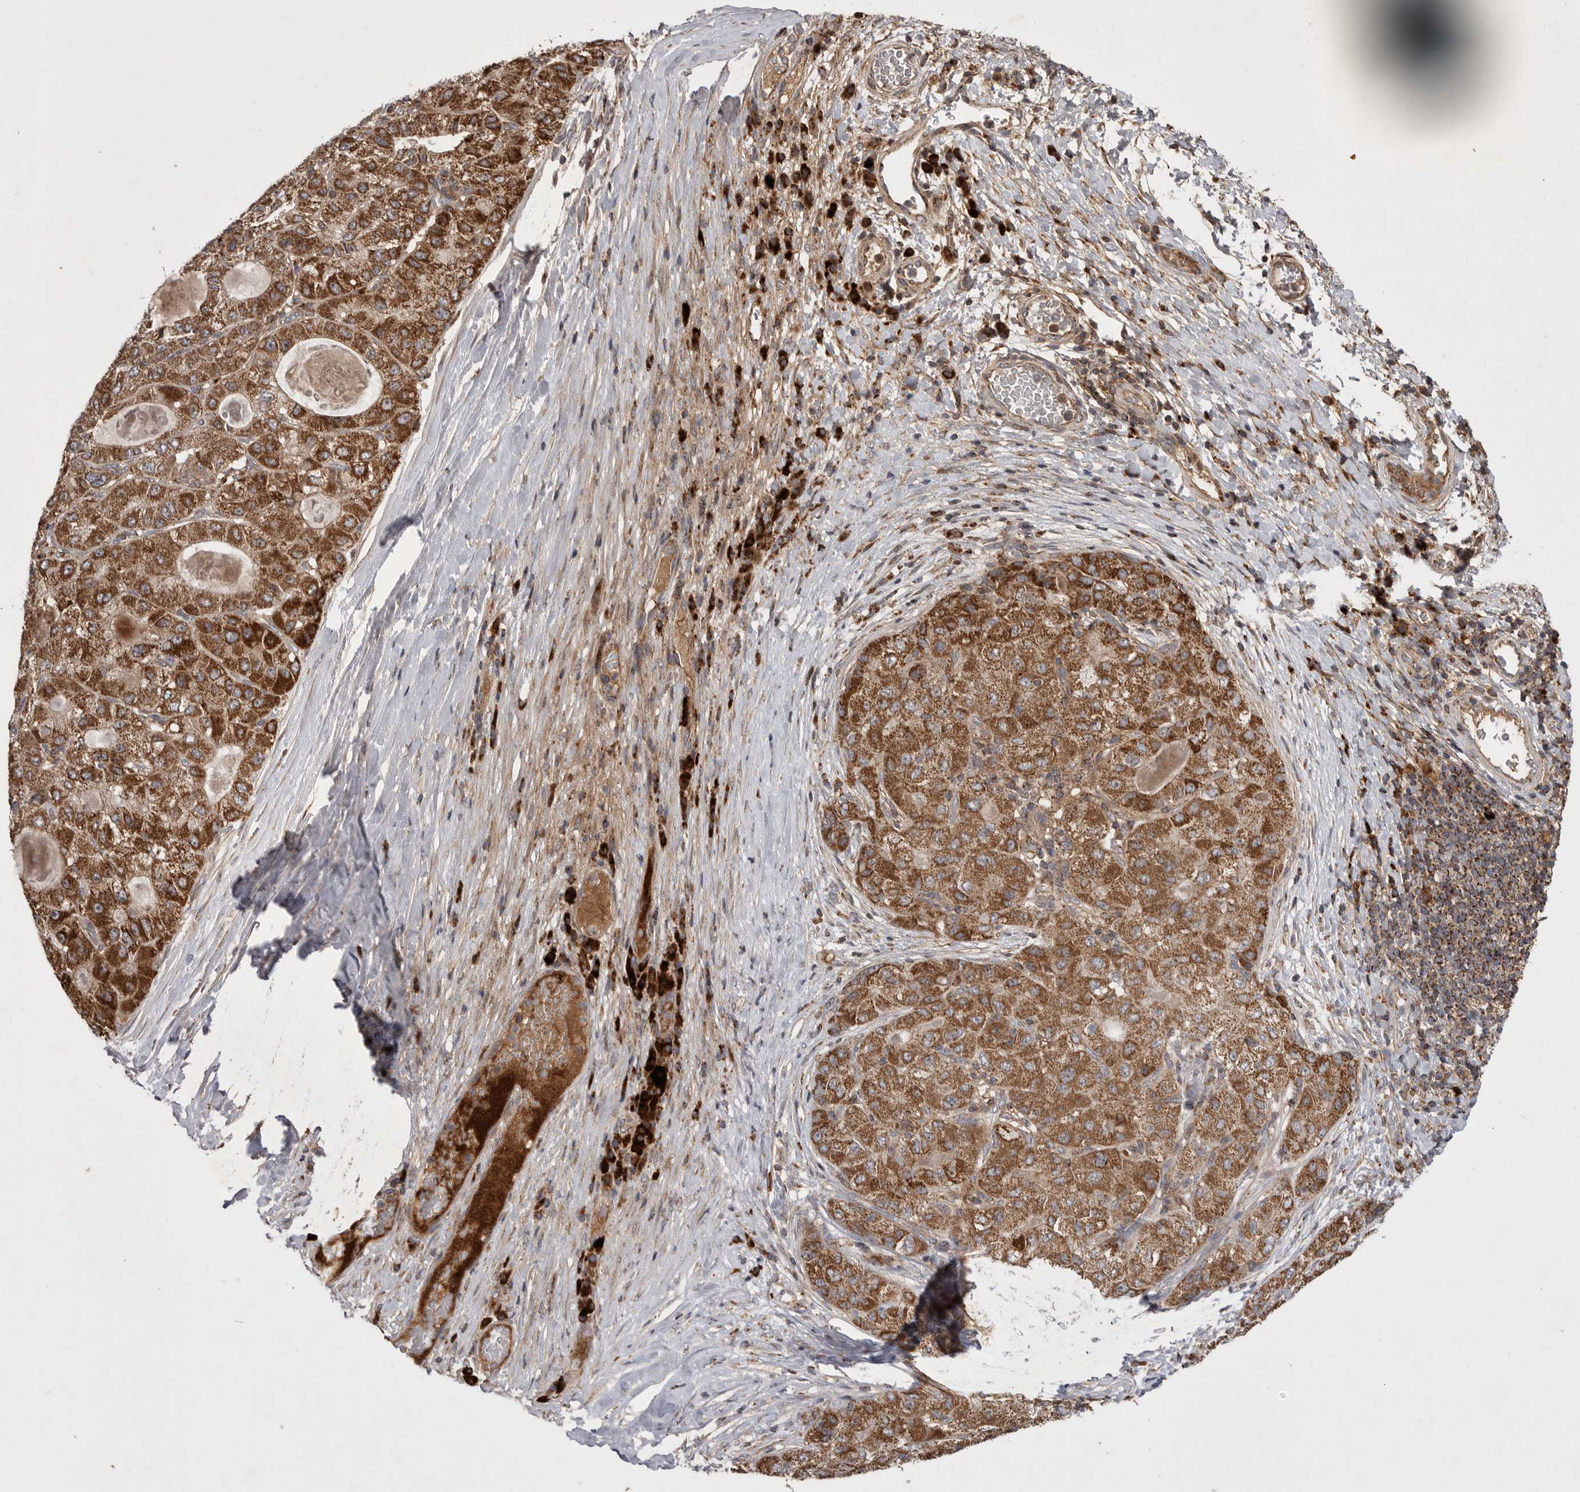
{"staining": {"intensity": "moderate", "quantity": ">75%", "location": "cytoplasmic/membranous"}, "tissue": "liver cancer", "cell_type": "Tumor cells", "image_type": "cancer", "snomed": [{"axis": "morphology", "description": "Carcinoma, Hepatocellular, NOS"}, {"axis": "topography", "description": "Liver"}], "caption": "This micrograph reveals IHC staining of human liver hepatocellular carcinoma, with medium moderate cytoplasmic/membranous expression in about >75% of tumor cells.", "gene": "KYAT3", "patient": {"sex": "male", "age": 80}}